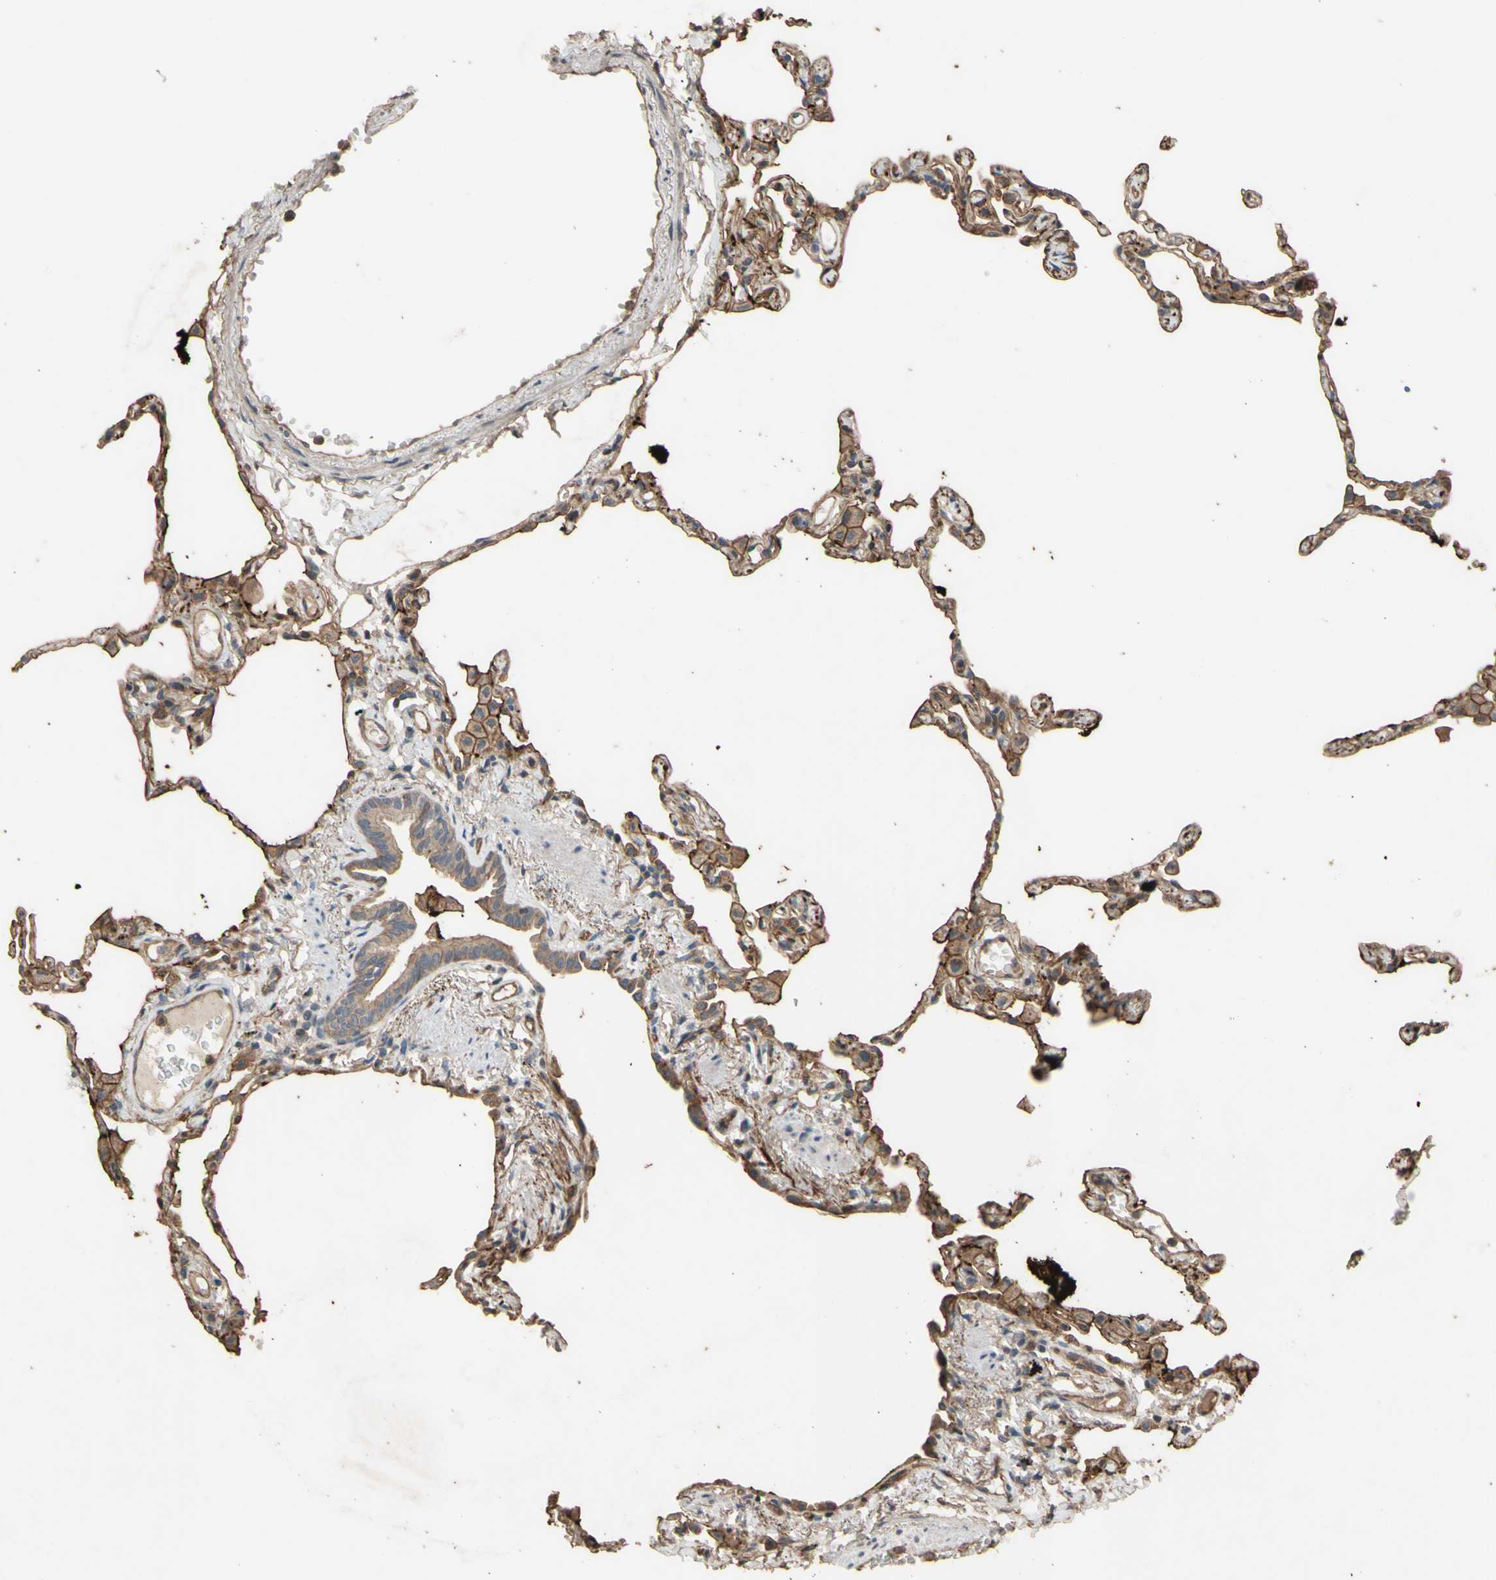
{"staining": {"intensity": "moderate", "quantity": ">75%", "location": "cytoplasmic/membranous"}, "tissue": "lung", "cell_type": "Alveolar cells", "image_type": "normal", "snomed": [{"axis": "morphology", "description": "Normal tissue, NOS"}, {"axis": "topography", "description": "Lung"}], "caption": "A medium amount of moderate cytoplasmic/membranous positivity is seen in about >75% of alveolar cells in unremarkable lung. The staining was performed using DAB (3,3'-diaminobenzidine) to visualize the protein expression in brown, while the nuclei were stained in blue with hematoxylin (Magnification: 20x).", "gene": "SHROOM4", "patient": {"sex": "female", "age": 49}}